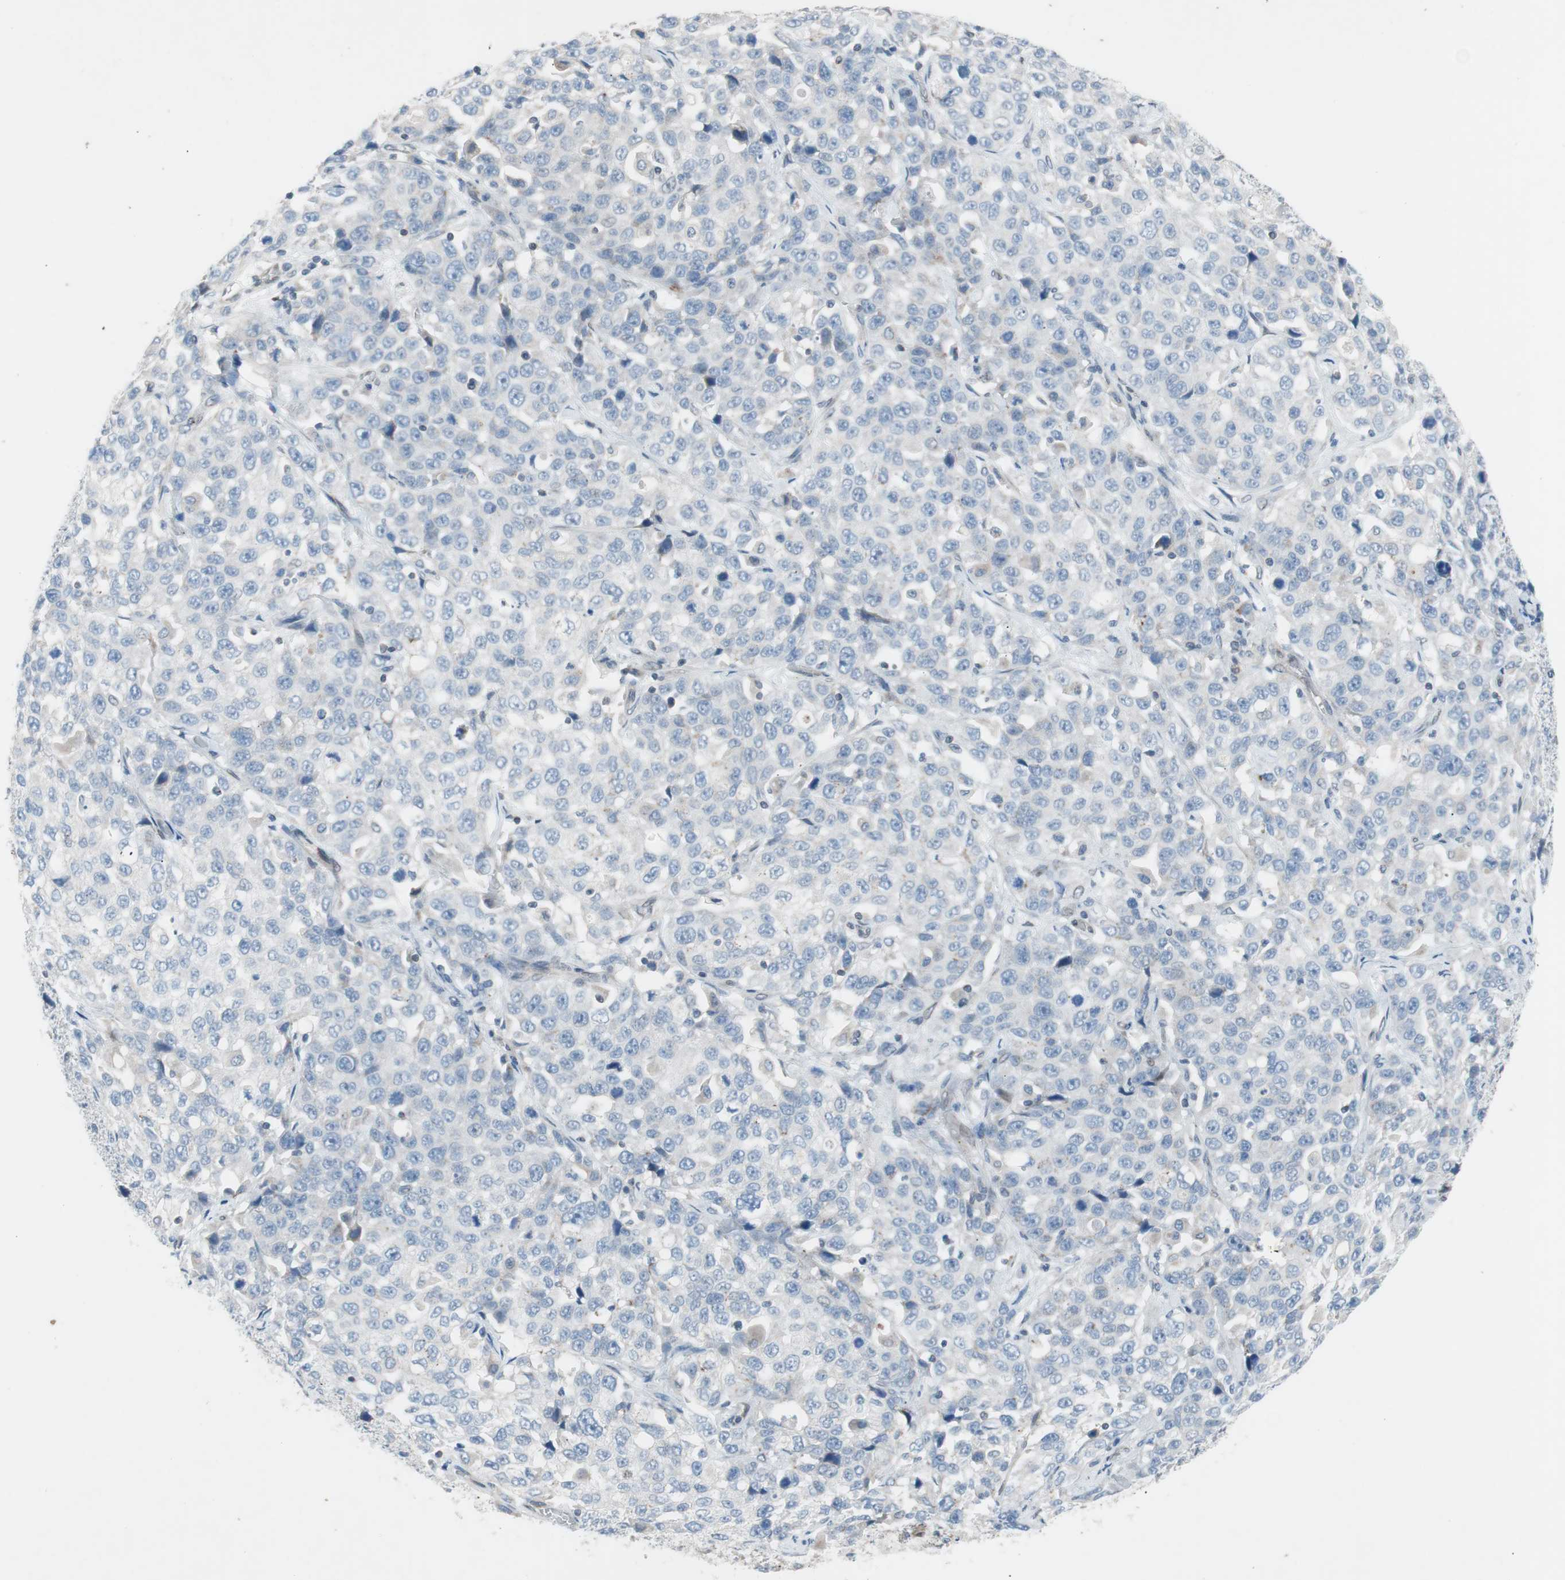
{"staining": {"intensity": "negative", "quantity": "none", "location": "none"}, "tissue": "stomach cancer", "cell_type": "Tumor cells", "image_type": "cancer", "snomed": [{"axis": "morphology", "description": "Normal tissue, NOS"}, {"axis": "morphology", "description": "Adenocarcinoma, NOS"}, {"axis": "topography", "description": "Stomach"}], "caption": "Stomach adenocarcinoma was stained to show a protein in brown. There is no significant staining in tumor cells.", "gene": "ARNT2", "patient": {"sex": "male", "age": 48}}